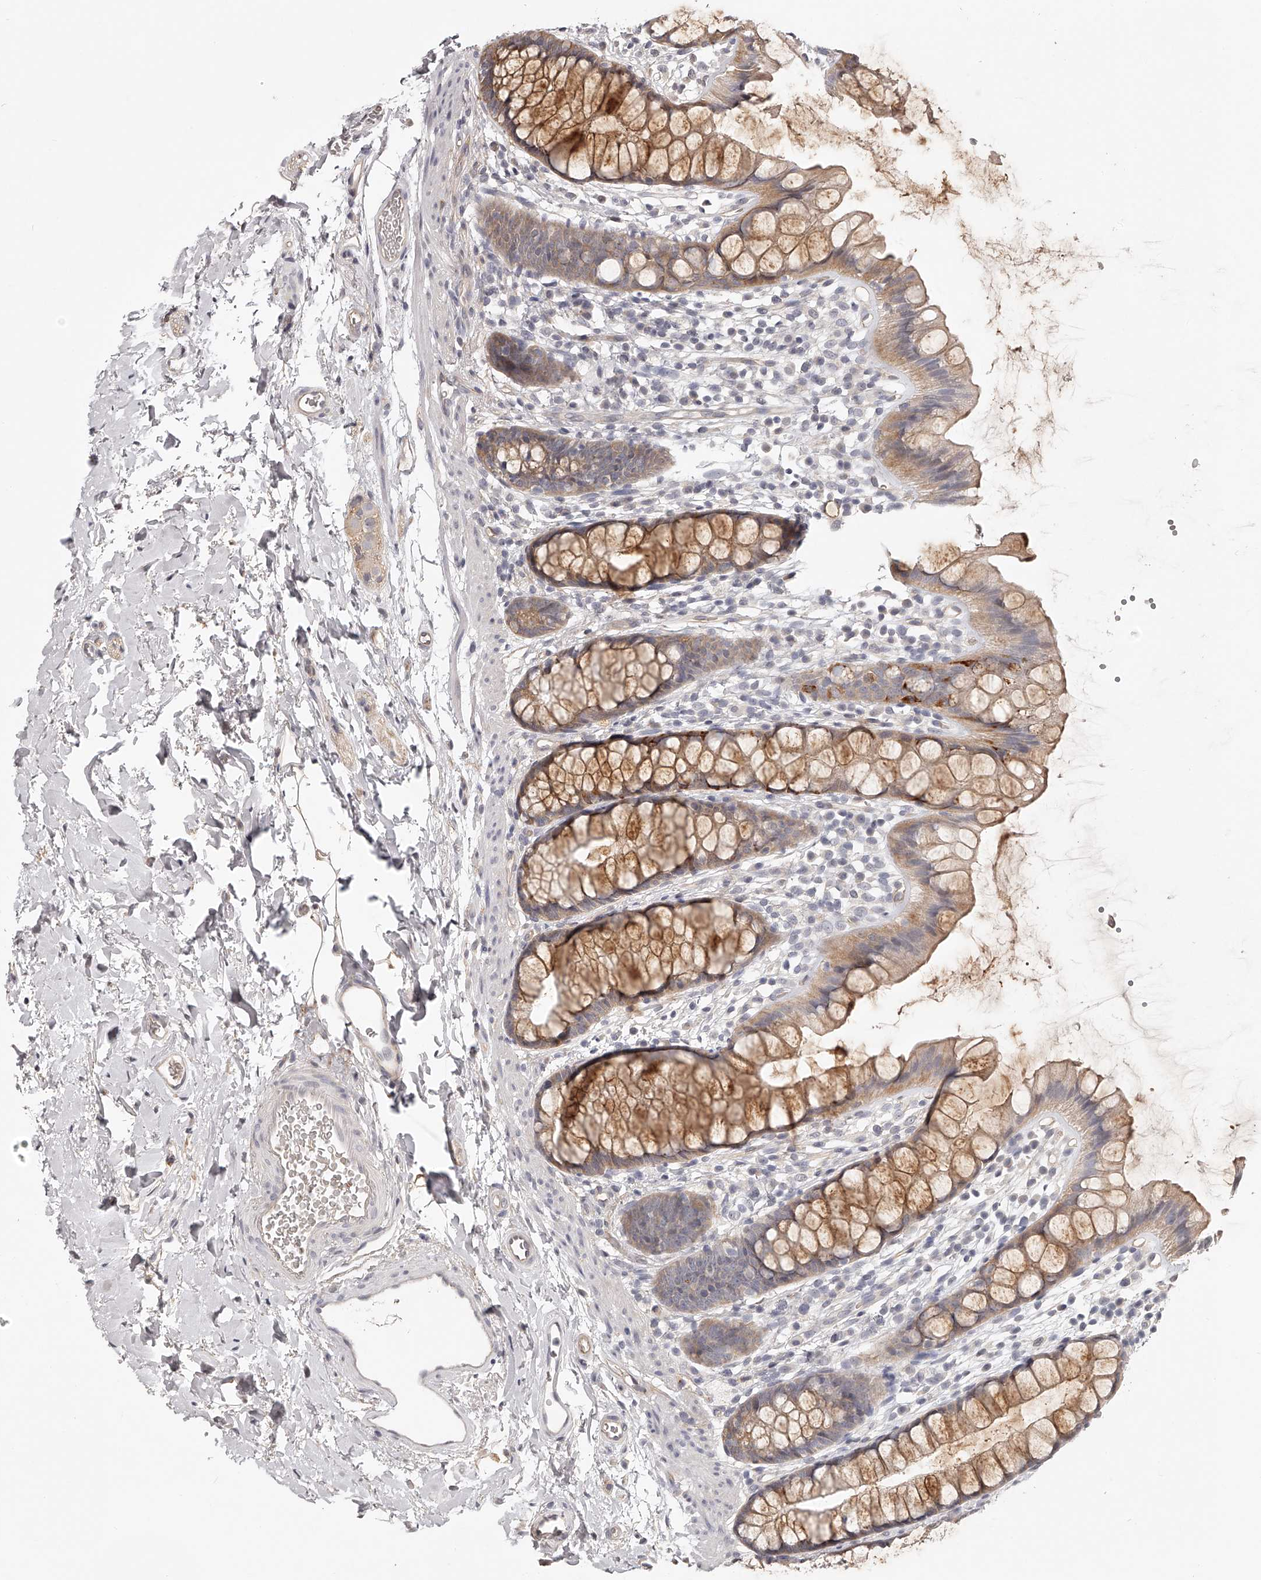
{"staining": {"intensity": "moderate", "quantity": ">75%", "location": "cytoplasmic/membranous"}, "tissue": "rectum", "cell_type": "Glandular cells", "image_type": "normal", "snomed": [{"axis": "morphology", "description": "Normal tissue, NOS"}, {"axis": "topography", "description": "Rectum"}], "caption": "A medium amount of moderate cytoplasmic/membranous staining is seen in about >75% of glandular cells in benign rectum.", "gene": "ZNF582", "patient": {"sex": "female", "age": 65}}